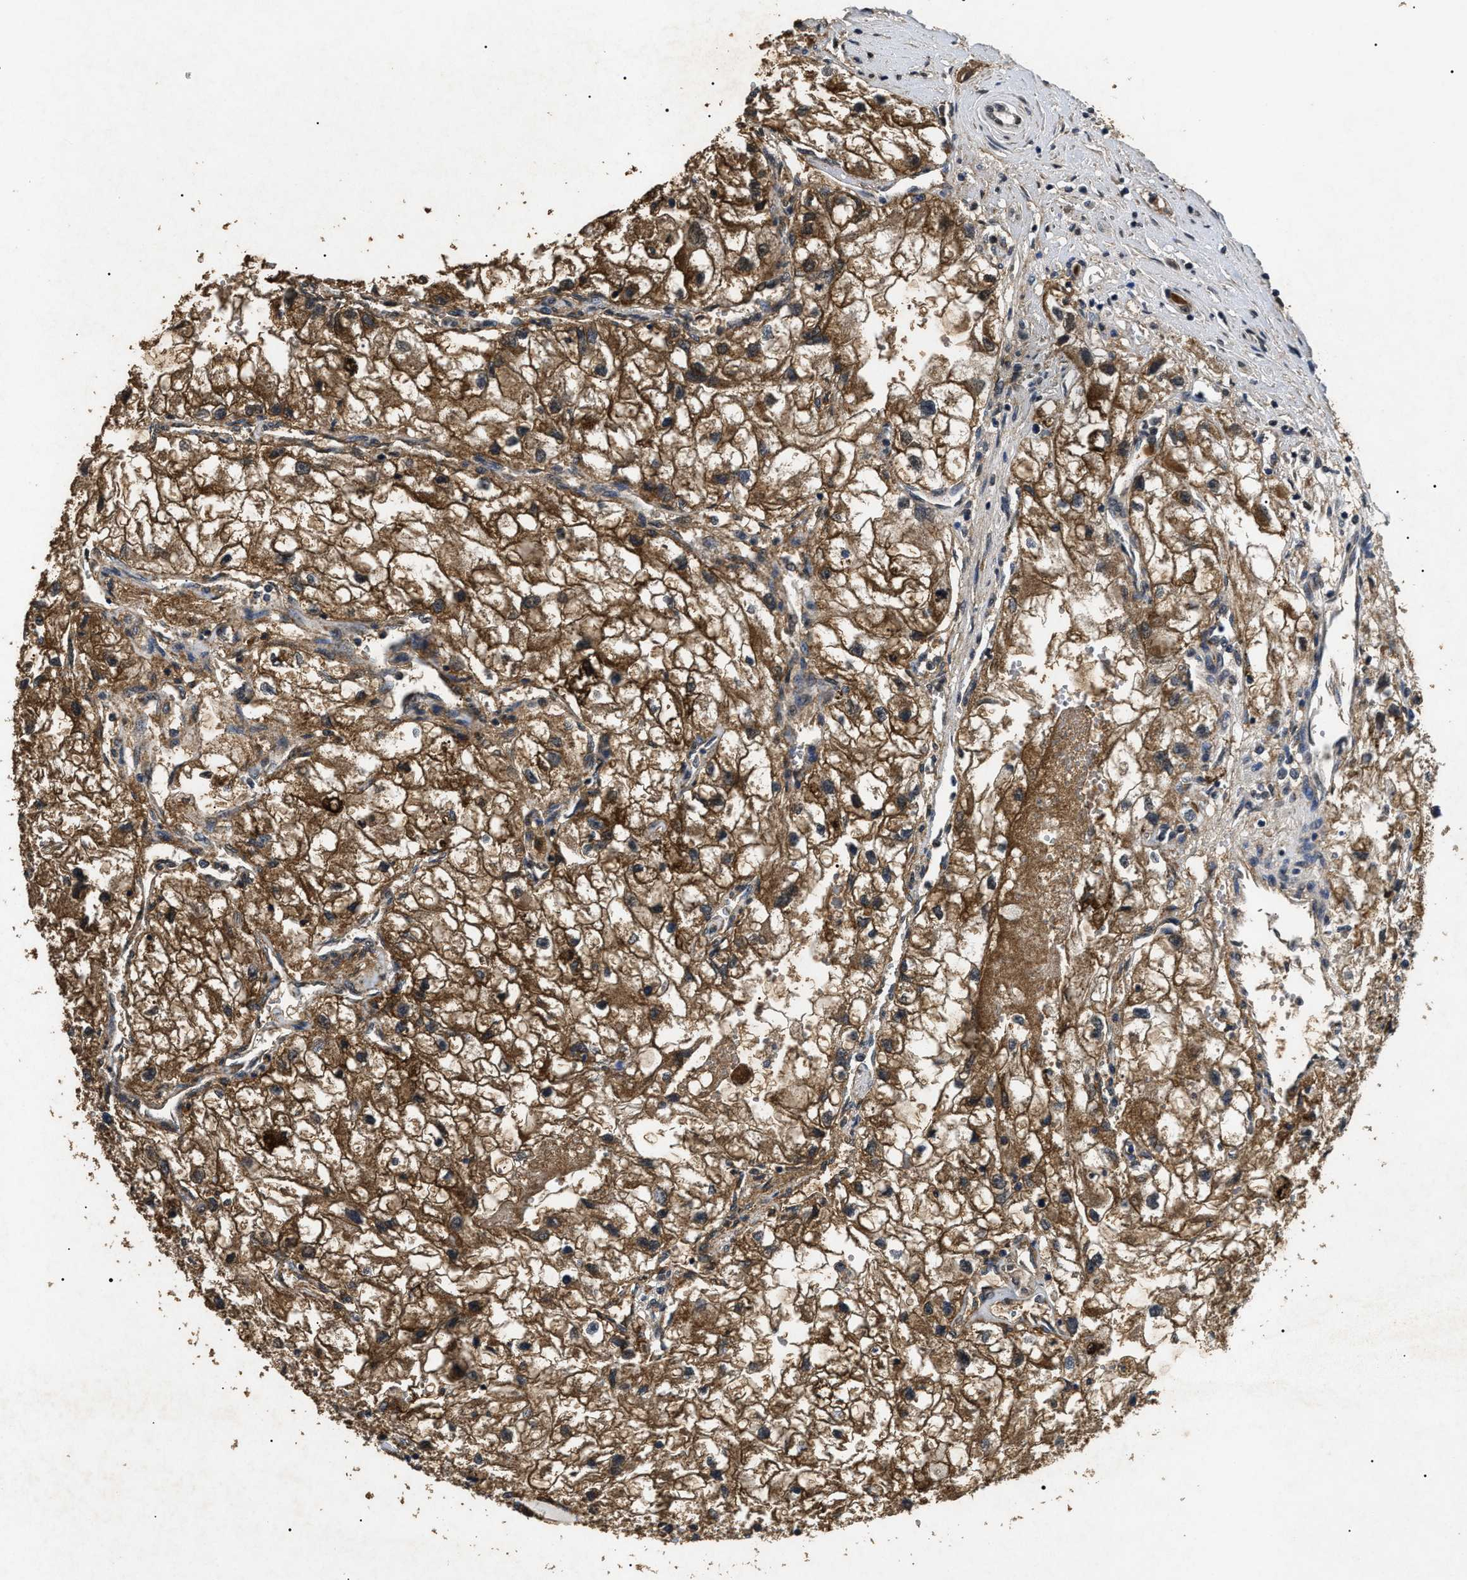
{"staining": {"intensity": "moderate", "quantity": ">75%", "location": "cytoplasmic/membranous"}, "tissue": "renal cancer", "cell_type": "Tumor cells", "image_type": "cancer", "snomed": [{"axis": "morphology", "description": "Adenocarcinoma, NOS"}, {"axis": "topography", "description": "Kidney"}], "caption": "Immunohistochemical staining of human adenocarcinoma (renal) demonstrates medium levels of moderate cytoplasmic/membranous protein positivity in about >75% of tumor cells.", "gene": "ANP32E", "patient": {"sex": "female", "age": 70}}